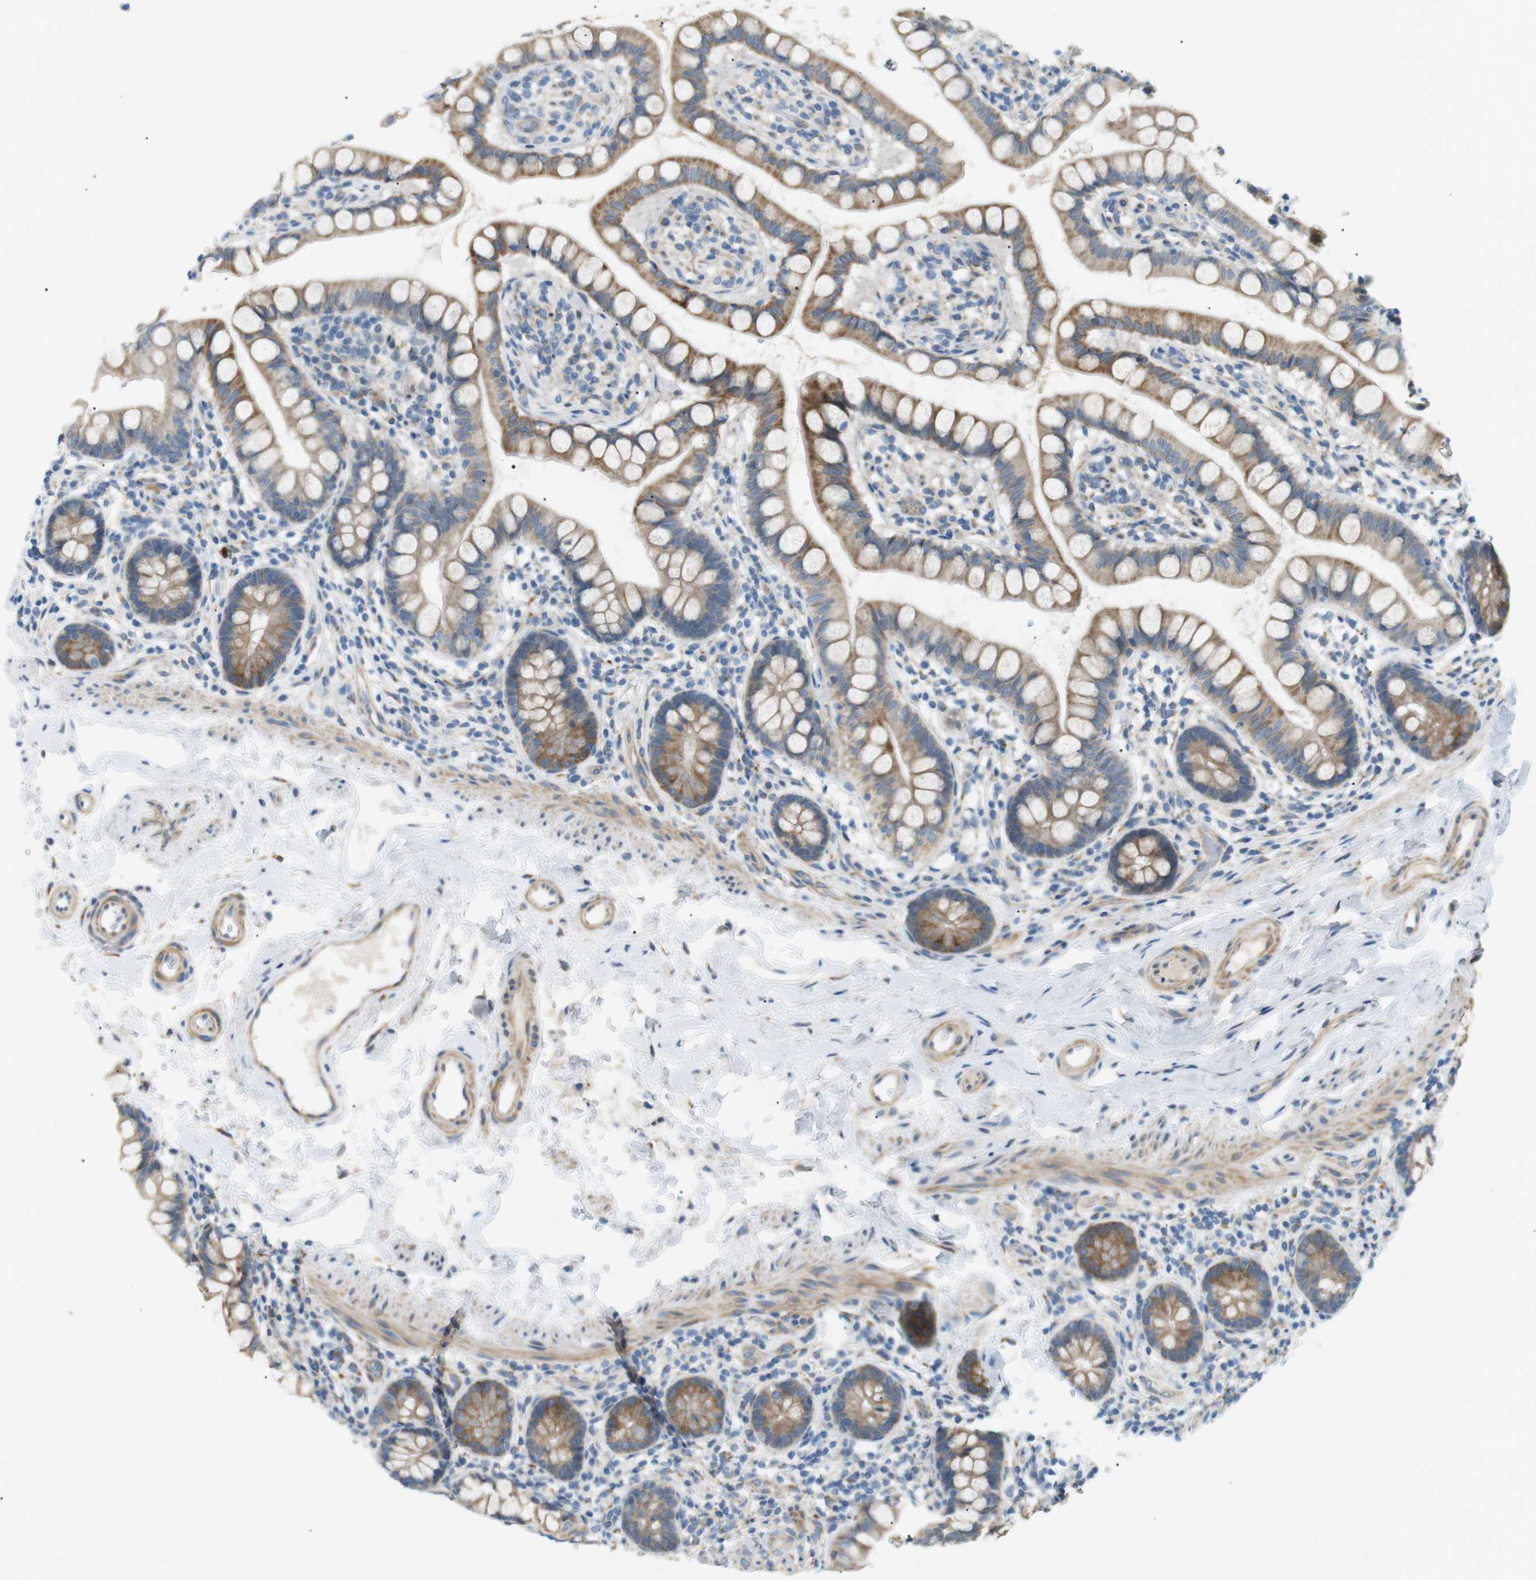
{"staining": {"intensity": "moderate", "quantity": ">75%", "location": "cytoplasmic/membranous"}, "tissue": "small intestine", "cell_type": "Glandular cells", "image_type": "normal", "snomed": [{"axis": "morphology", "description": "Normal tissue, NOS"}, {"axis": "topography", "description": "Small intestine"}], "caption": "Glandular cells reveal medium levels of moderate cytoplasmic/membranous positivity in about >75% of cells in normal human small intestine. The staining was performed using DAB, with brown indicating positive protein expression. Nuclei are stained blue with hematoxylin.", "gene": "MTARC2", "patient": {"sex": "female", "age": 84}}